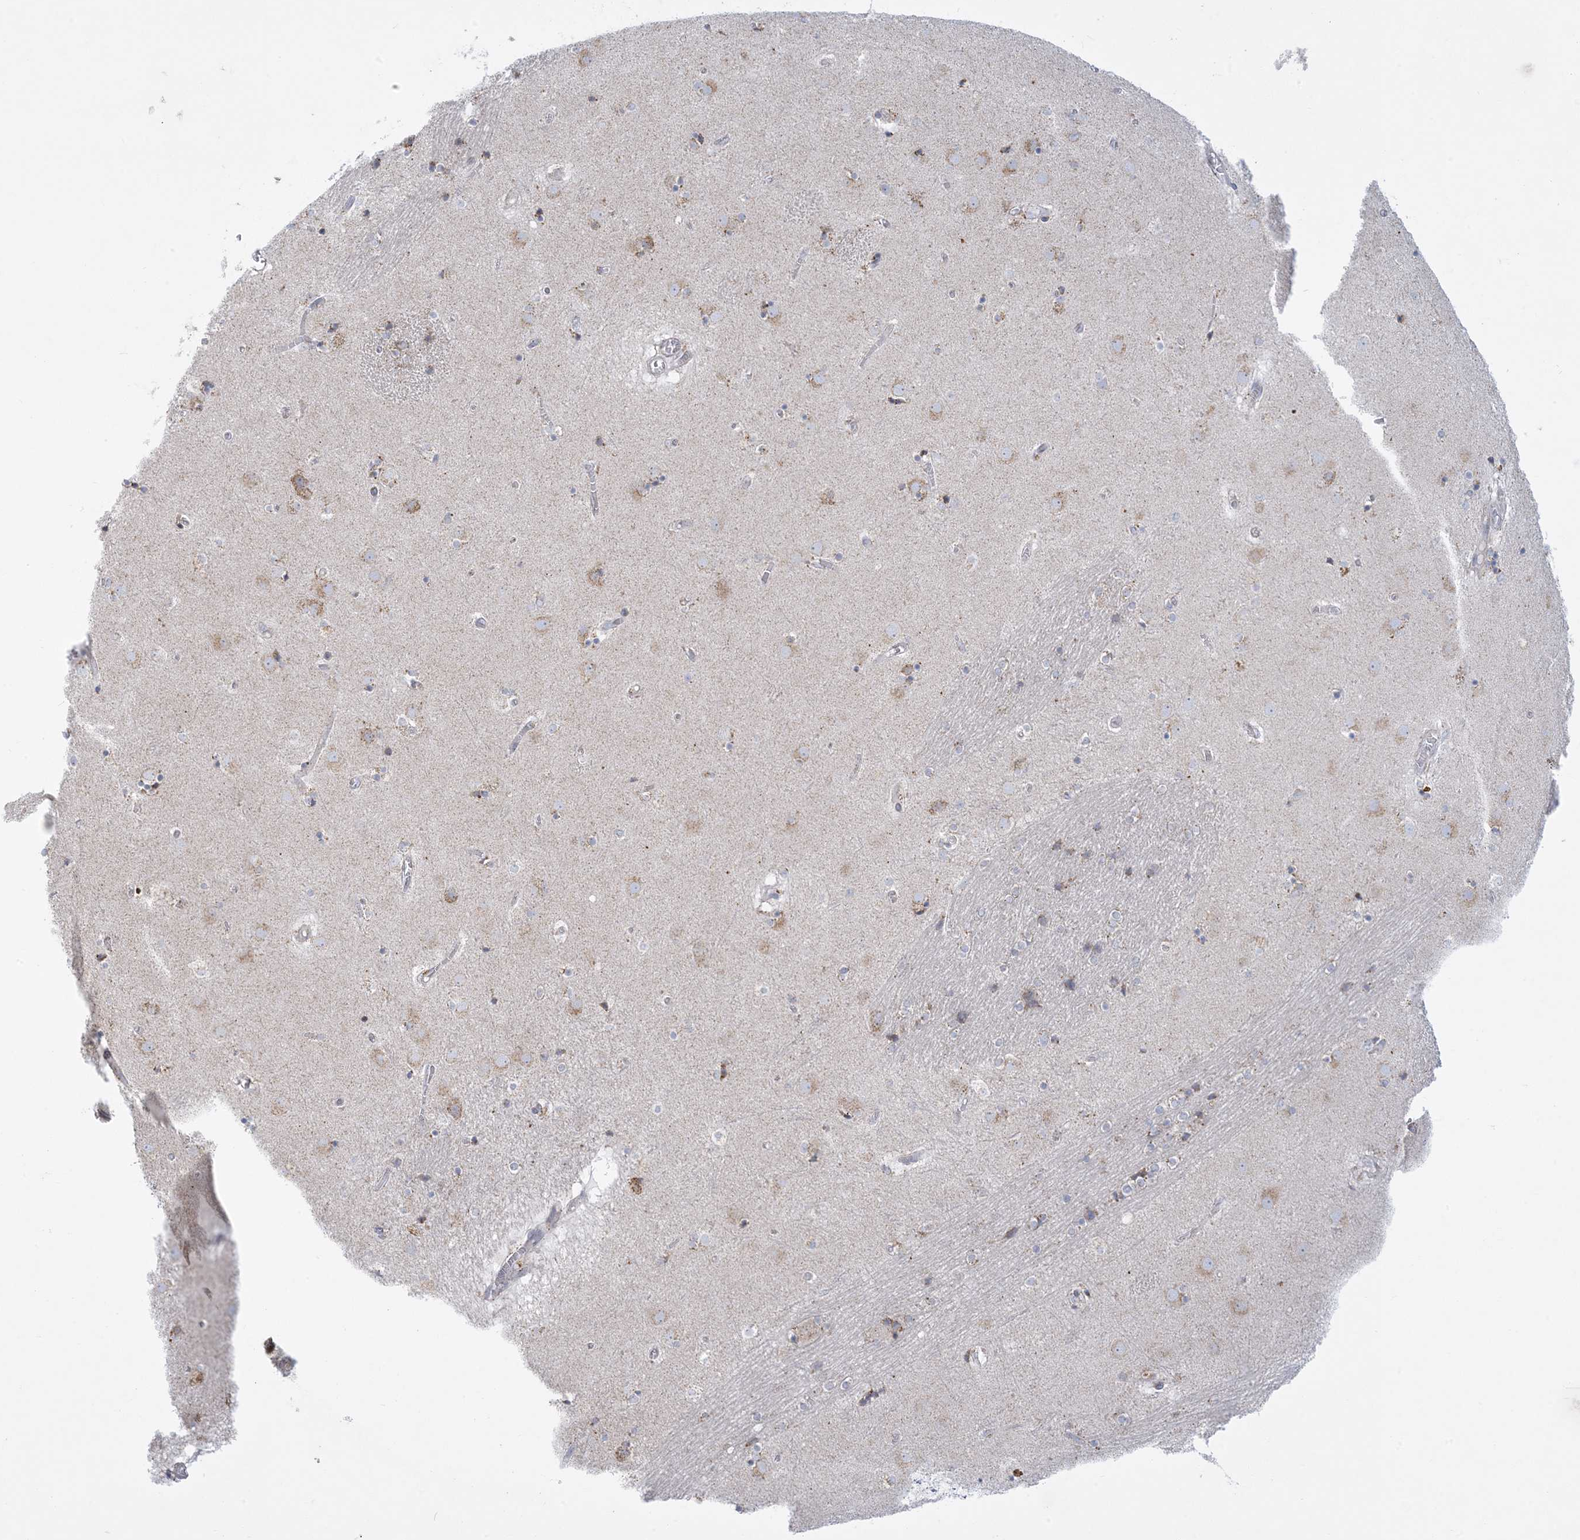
{"staining": {"intensity": "negative", "quantity": "none", "location": "none"}, "tissue": "caudate", "cell_type": "Glial cells", "image_type": "normal", "snomed": [{"axis": "morphology", "description": "Normal tissue, NOS"}, {"axis": "topography", "description": "Lateral ventricle wall"}], "caption": "A high-resolution photomicrograph shows IHC staining of unremarkable caudate, which reveals no significant positivity in glial cells.", "gene": "SLAMF9", "patient": {"sex": "male", "age": 70}}